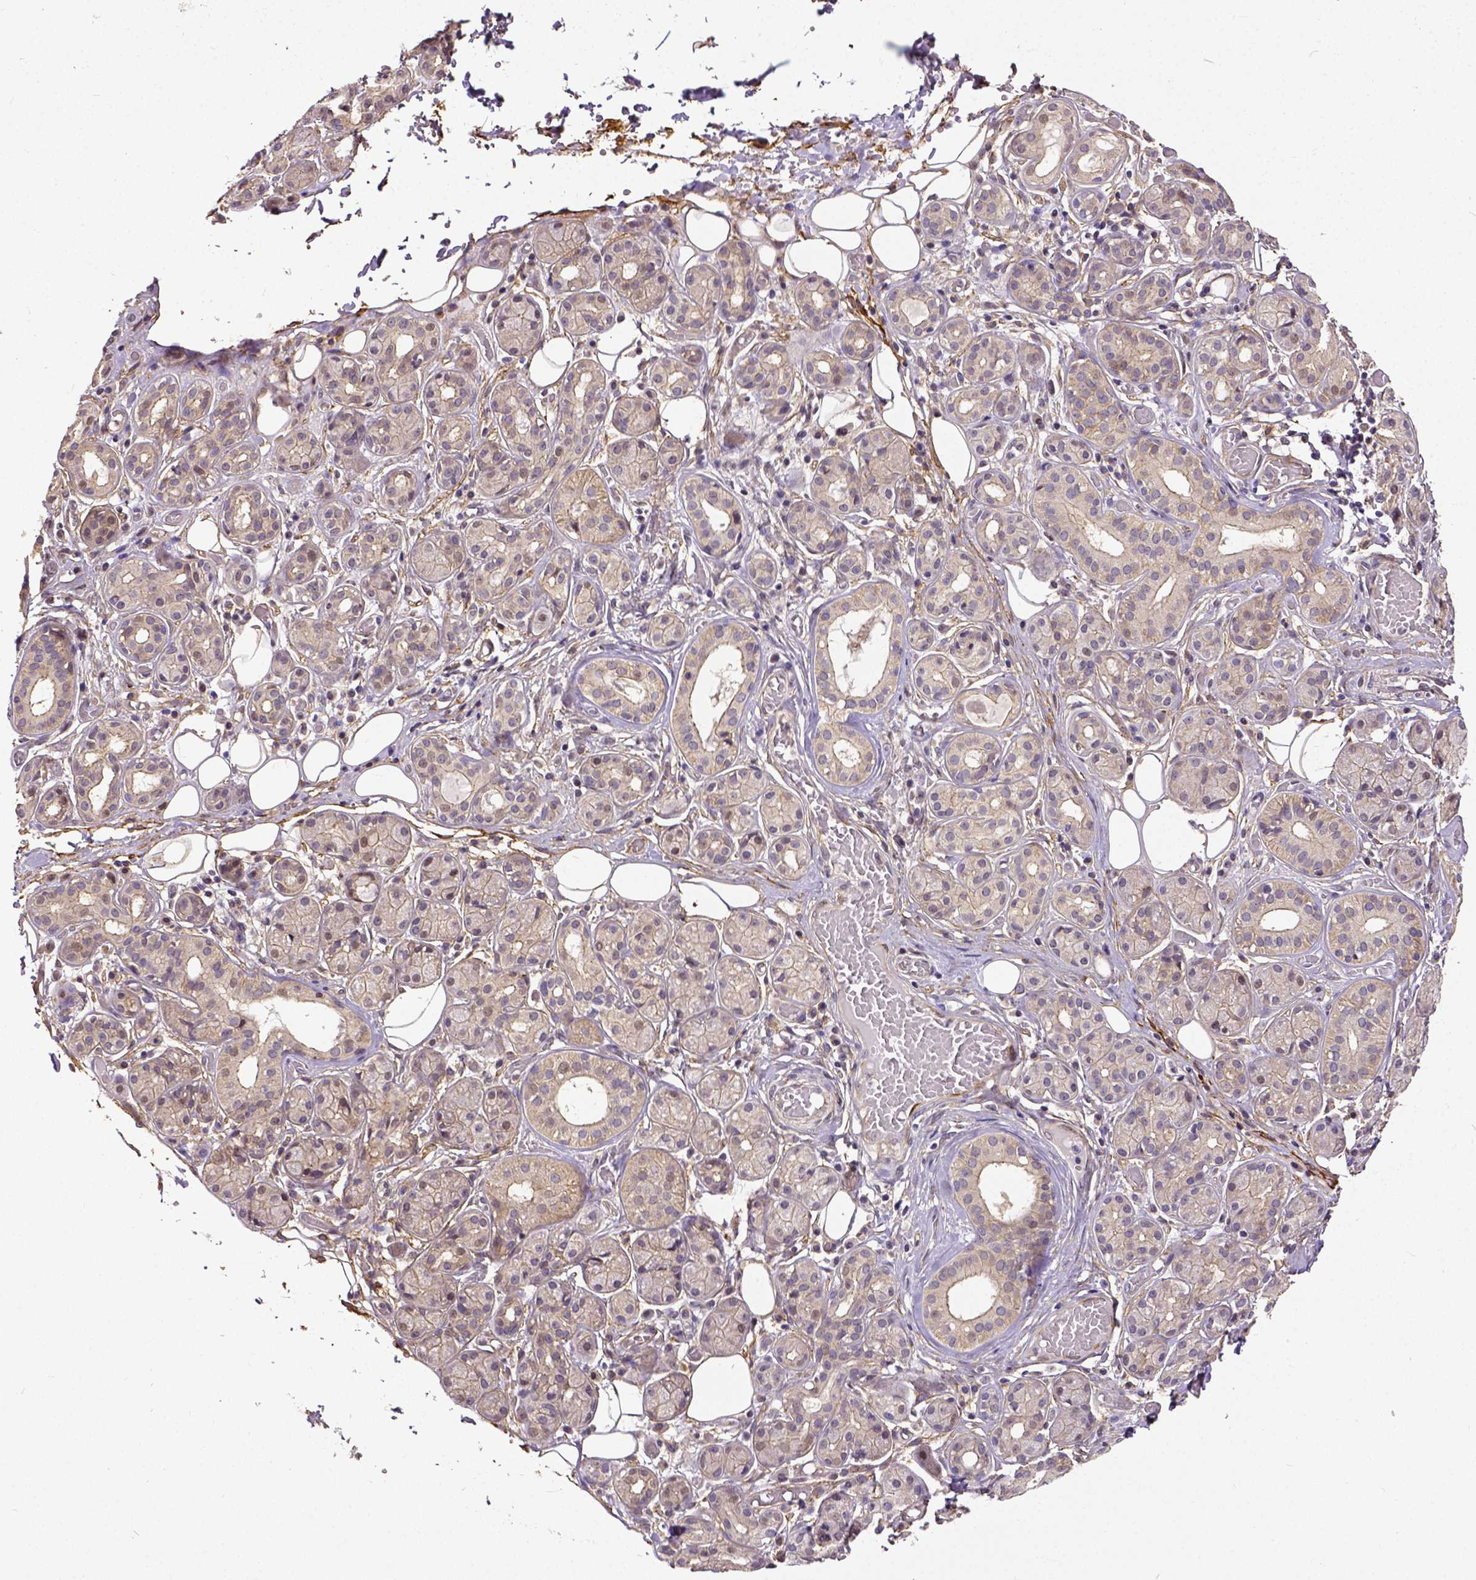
{"staining": {"intensity": "weak", "quantity": "<25%", "location": "cytoplasmic/membranous"}, "tissue": "salivary gland", "cell_type": "Glandular cells", "image_type": "normal", "snomed": [{"axis": "morphology", "description": "Normal tissue, NOS"}, {"axis": "topography", "description": "Salivary gland"}, {"axis": "topography", "description": "Peripheral nerve tissue"}], "caption": "This is a histopathology image of immunohistochemistry (IHC) staining of normal salivary gland, which shows no positivity in glandular cells. (DAB (3,3'-diaminobenzidine) immunohistochemistry, high magnification).", "gene": "DICER1", "patient": {"sex": "male", "age": 71}}